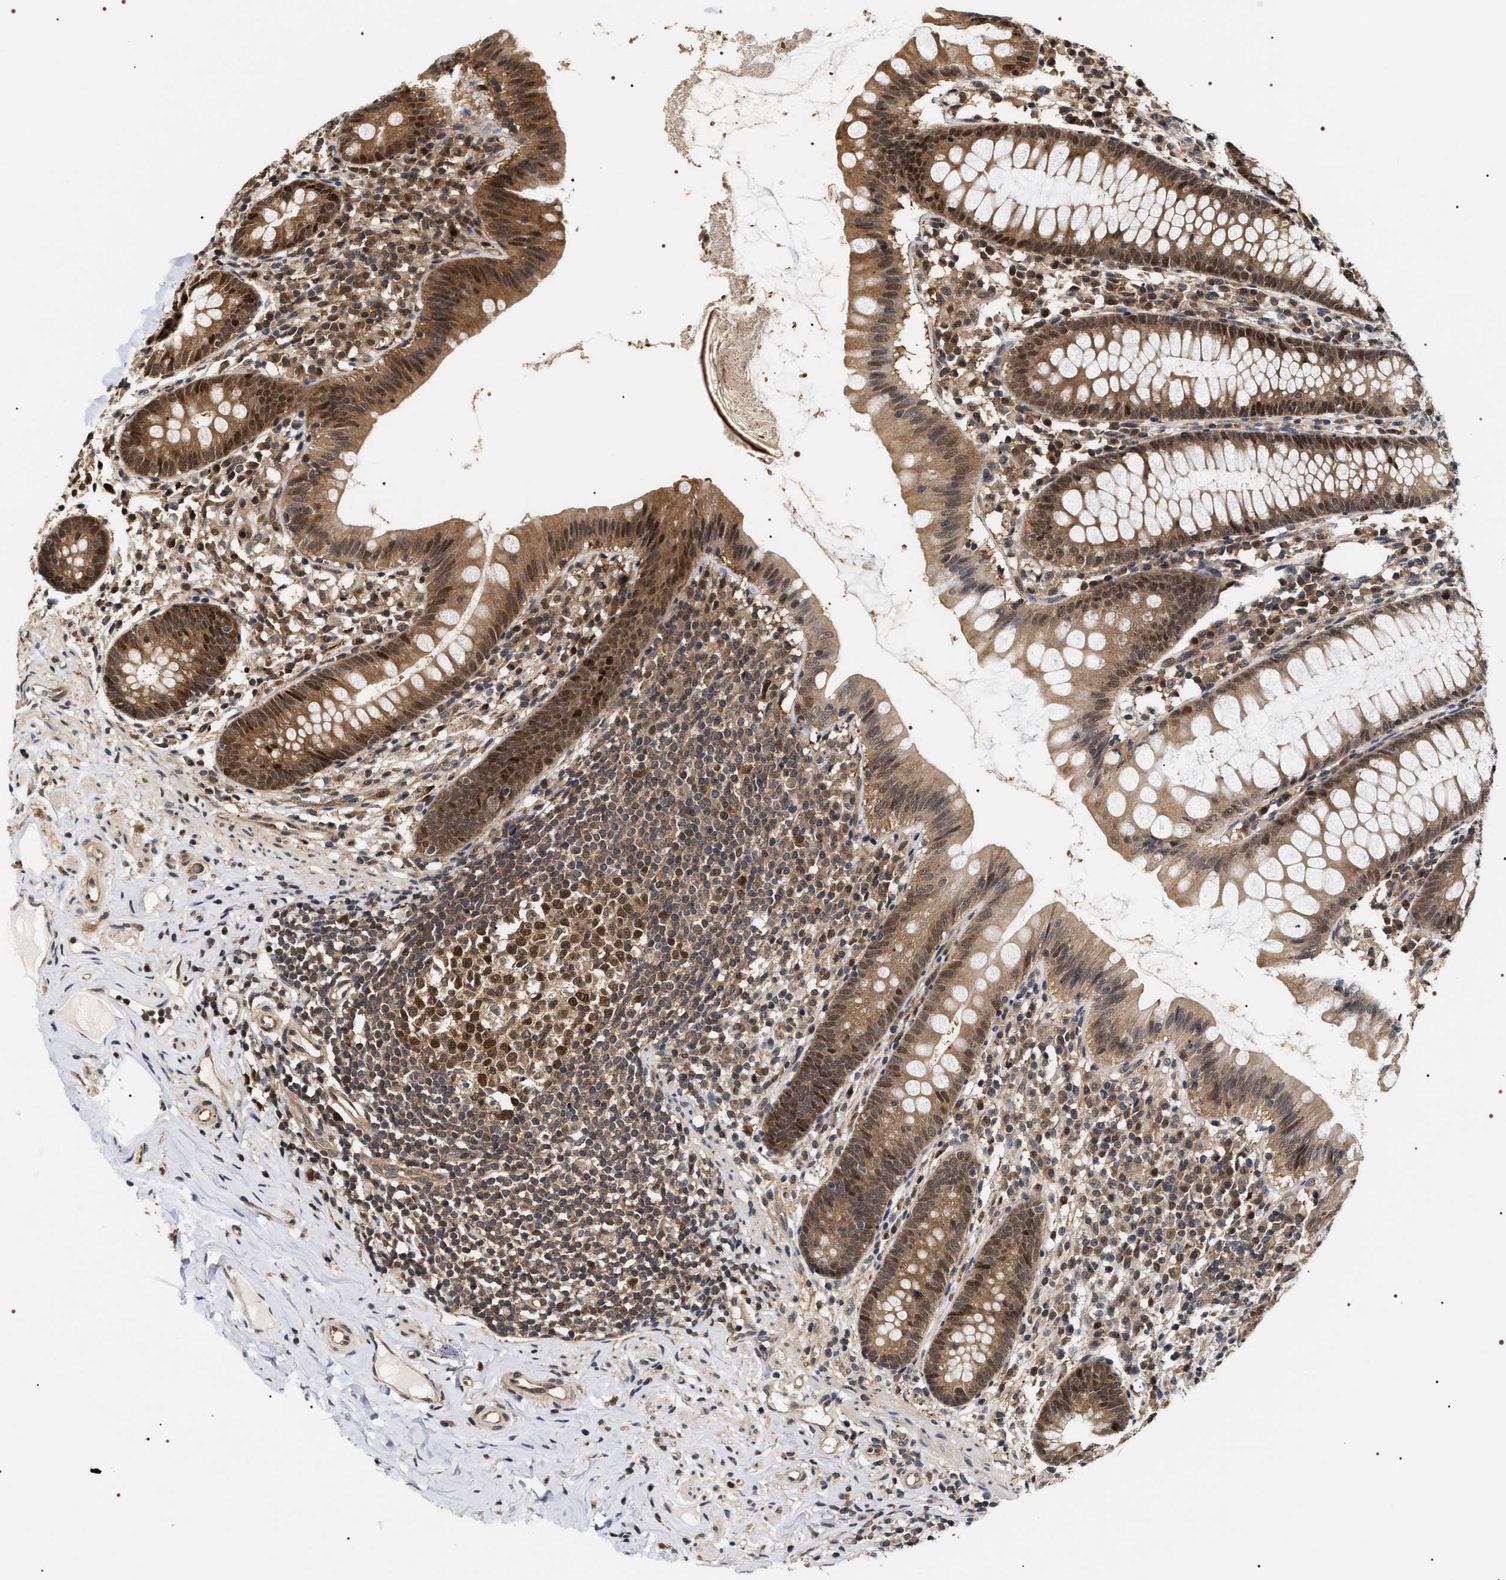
{"staining": {"intensity": "moderate", "quantity": ">75%", "location": "cytoplasmic/membranous,nuclear"}, "tissue": "appendix", "cell_type": "Glandular cells", "image_type": "normal", "snomed": [{"axis": "morphology", "description": "Normal tissue, NOS"}, {"axis": "topography", "description": "Appendix"}], "caption": "About >75% of glandular cells in normal human appendix exhibit moderate cytoplasmic/membranous,nuclear protein expression as visualized by brown immunohistochemical staining.", "gene": "BAG6", "patient": {"sex": "male", "age": 52}}